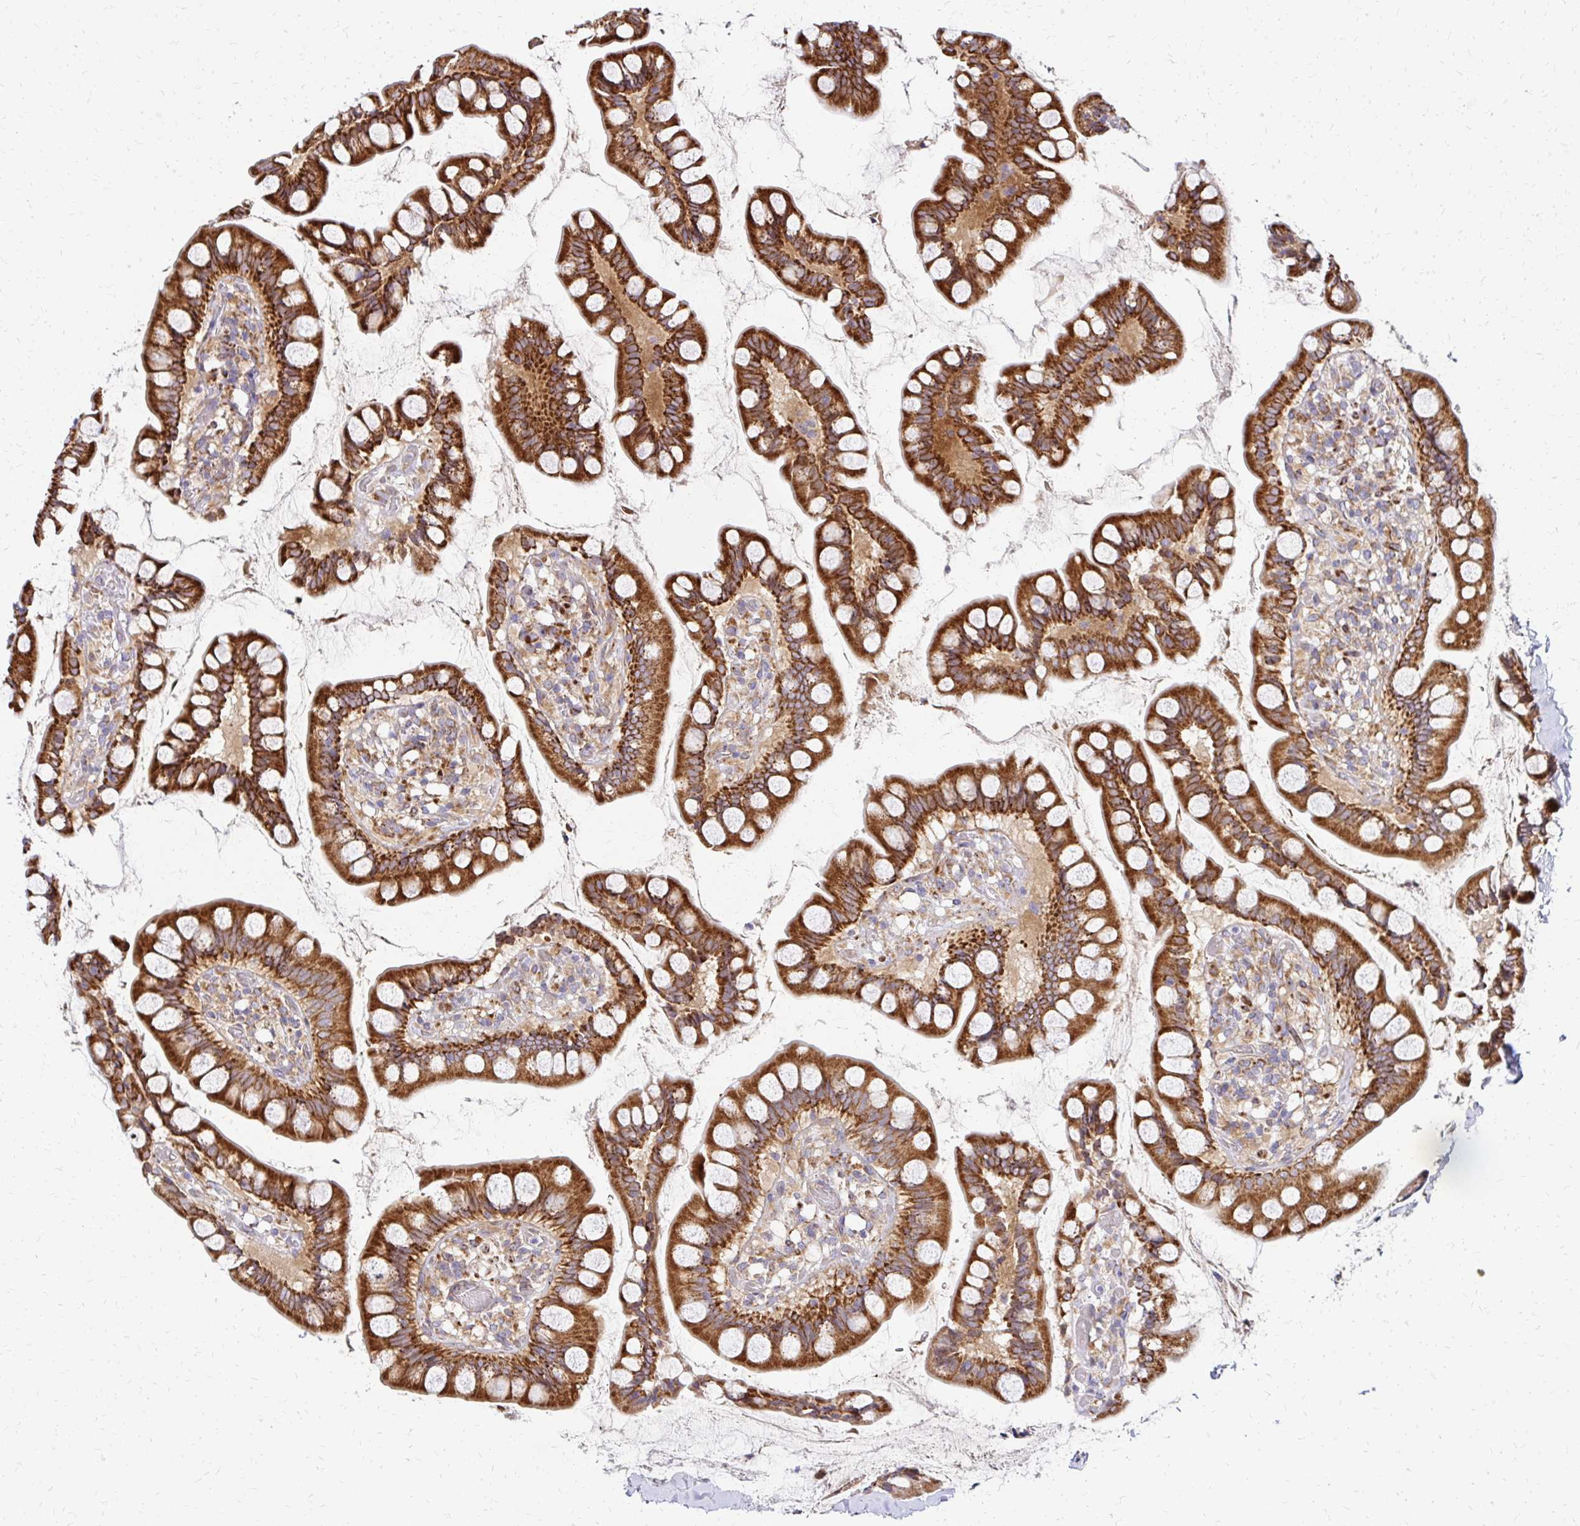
{"staining": {"intensity": "strong", "quantity": ">75%", "location": "cytoplasmic/membranous"}, "tissue": "small intestine", "cell_type": "Glandular cells", "image_type": "normal", "snomed": [{"axis": "morphology", "description": "Normal tissue, NOS"}, {"axis": "topography", "description": "Small intestine"}], "caption": "Small intestine stained with a brown dye displays strong cytoplasmic/membranous positive expression in approximately >75% of glandular cells.", "gene": "IDUA", "patient": {"sex": "male", "age": 70}}